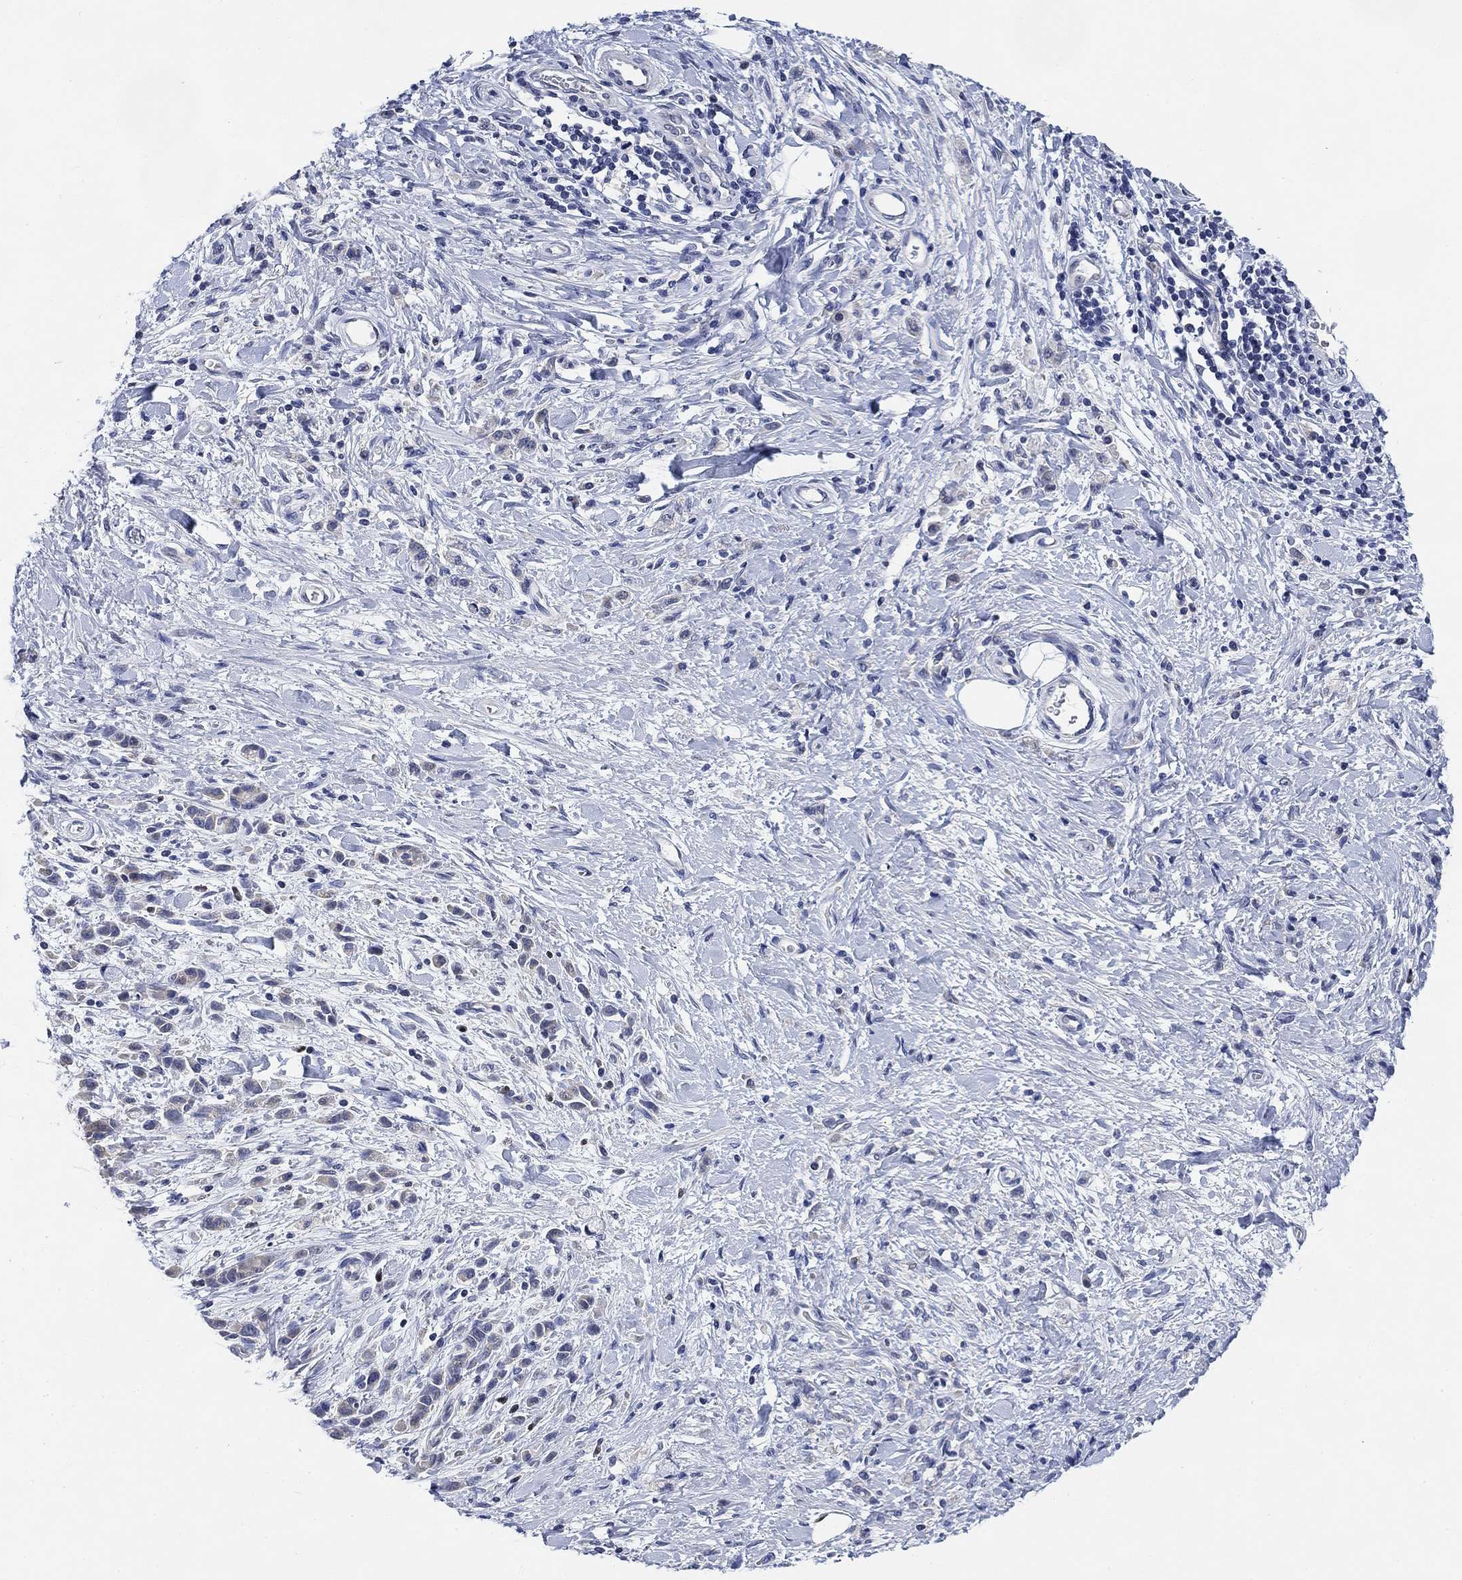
{"staining": {"intensity": "negative", "quantity": "none", "location": "none"}, "tissue": "stomach cancer", "cell_type": "Tumor cells", "image_type": "cancer", "snomed": [{"axis": "morphology", "description": "Adenocarcinoma, NOS"}, {"axis": "topography", "description": "Stomach"}], "caption": "The photomicrograph displays no staining of tumor cells in adenocarcinoma (stomach). The staining is performed using DAB (3,3'-diaminobenzidine) brown chromogen with nuclei counter-stained in using hematoxylin.", "gene": "DAZL", "patient": {"sex": "male", "age": 77}}